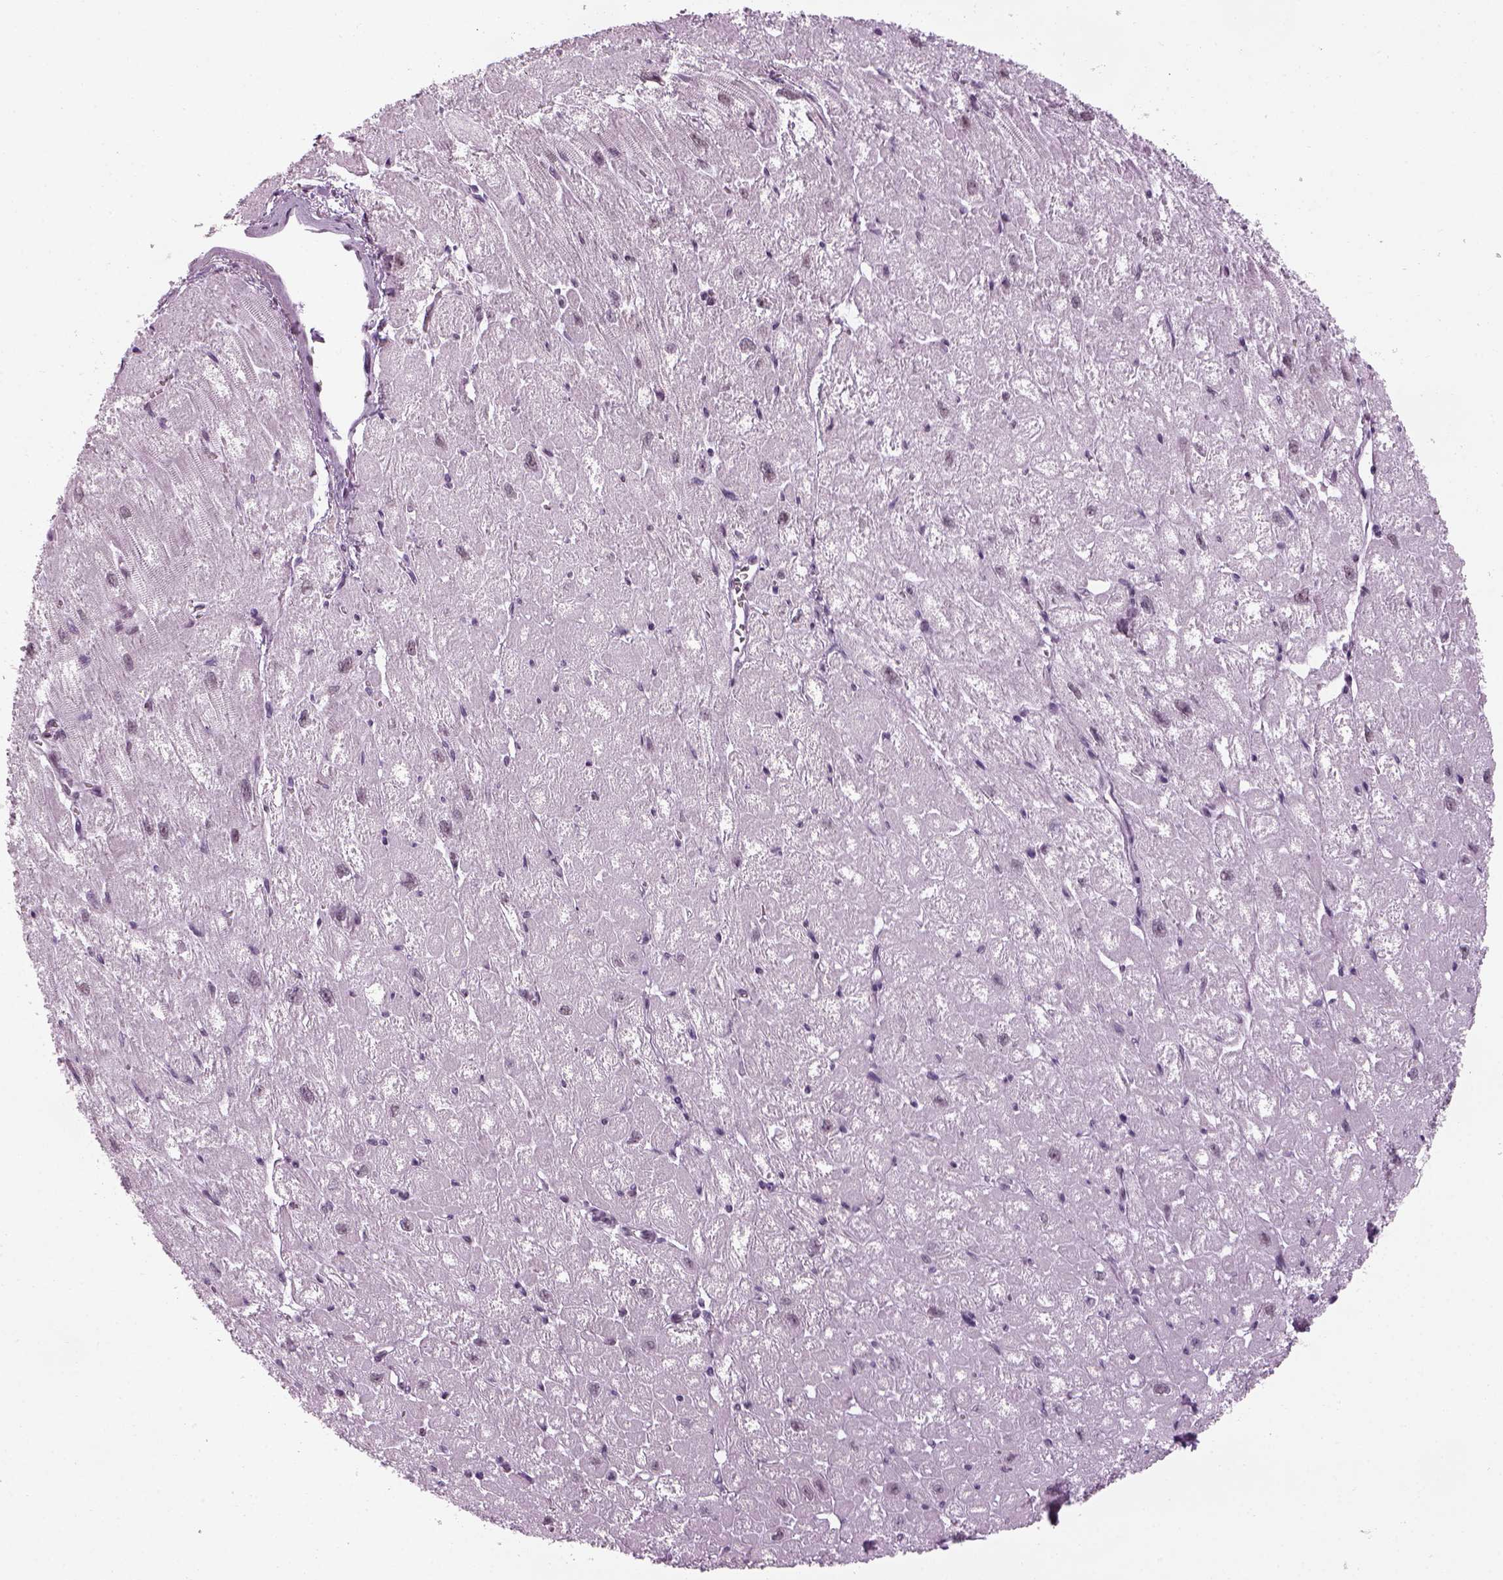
{"staining": {"intensity": "negative", "quantity": "none", "location": "none"}, "tissue": "heart muscle", "cell_type": "Cardiomyocytes", "image_type": "normal", "snomed": [{"axis": "morphology", "description": "Normal tissue, NOS"}, {"axis": "topography", "description": "Heart"}], "caption": "The image exhibits no staining of cardiomyocytes in benign heart muscle. (Stains: DAB immunohistochemistry with hematoxylin counter stain, Microscopy: brightfield microscopy at high magnification).", "gene": "KCNG2", "patient": {"sex": "male", "age": 61}}